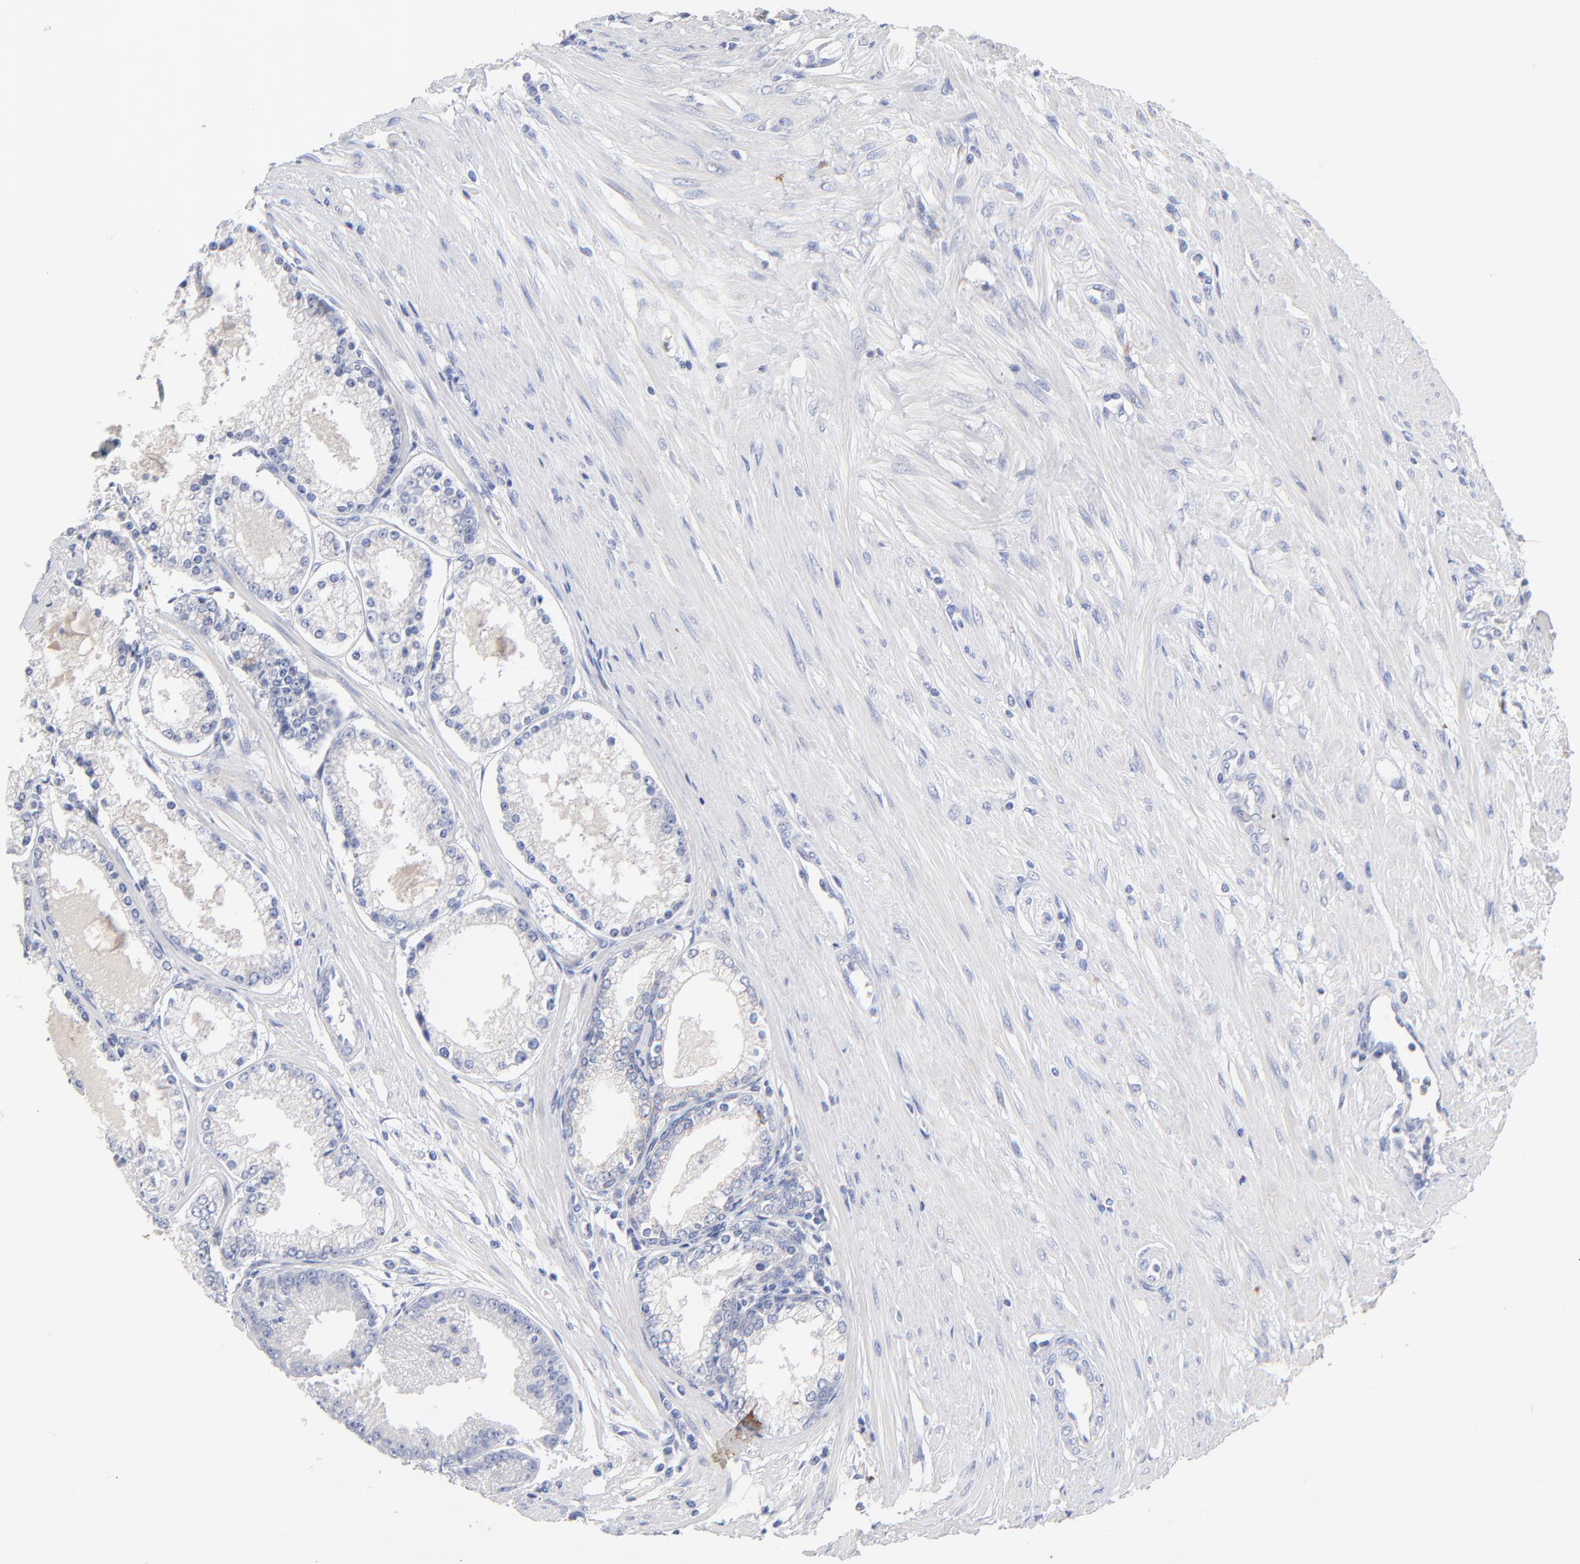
{"staining": {"intensity": "negative", "quantity": "none", "location": "none"}, "tissue": "prostate cancer", "cell_type": "Tumor cells", "image_type": "cancer", "snomed": [{"axis": "morphology", "description": "Adenocarcinoma, Medium grade"}, {"axis": "topography", "description": "Prostate"}], "caption": "This is an immunohistochemistry (IHC) histopathology image of human adenocarcinoma (medium-grade) (prostate). There is no staining in tumor cells.", "gene": "FBXO10", "patient": {"sex": "male", "age": 72}}